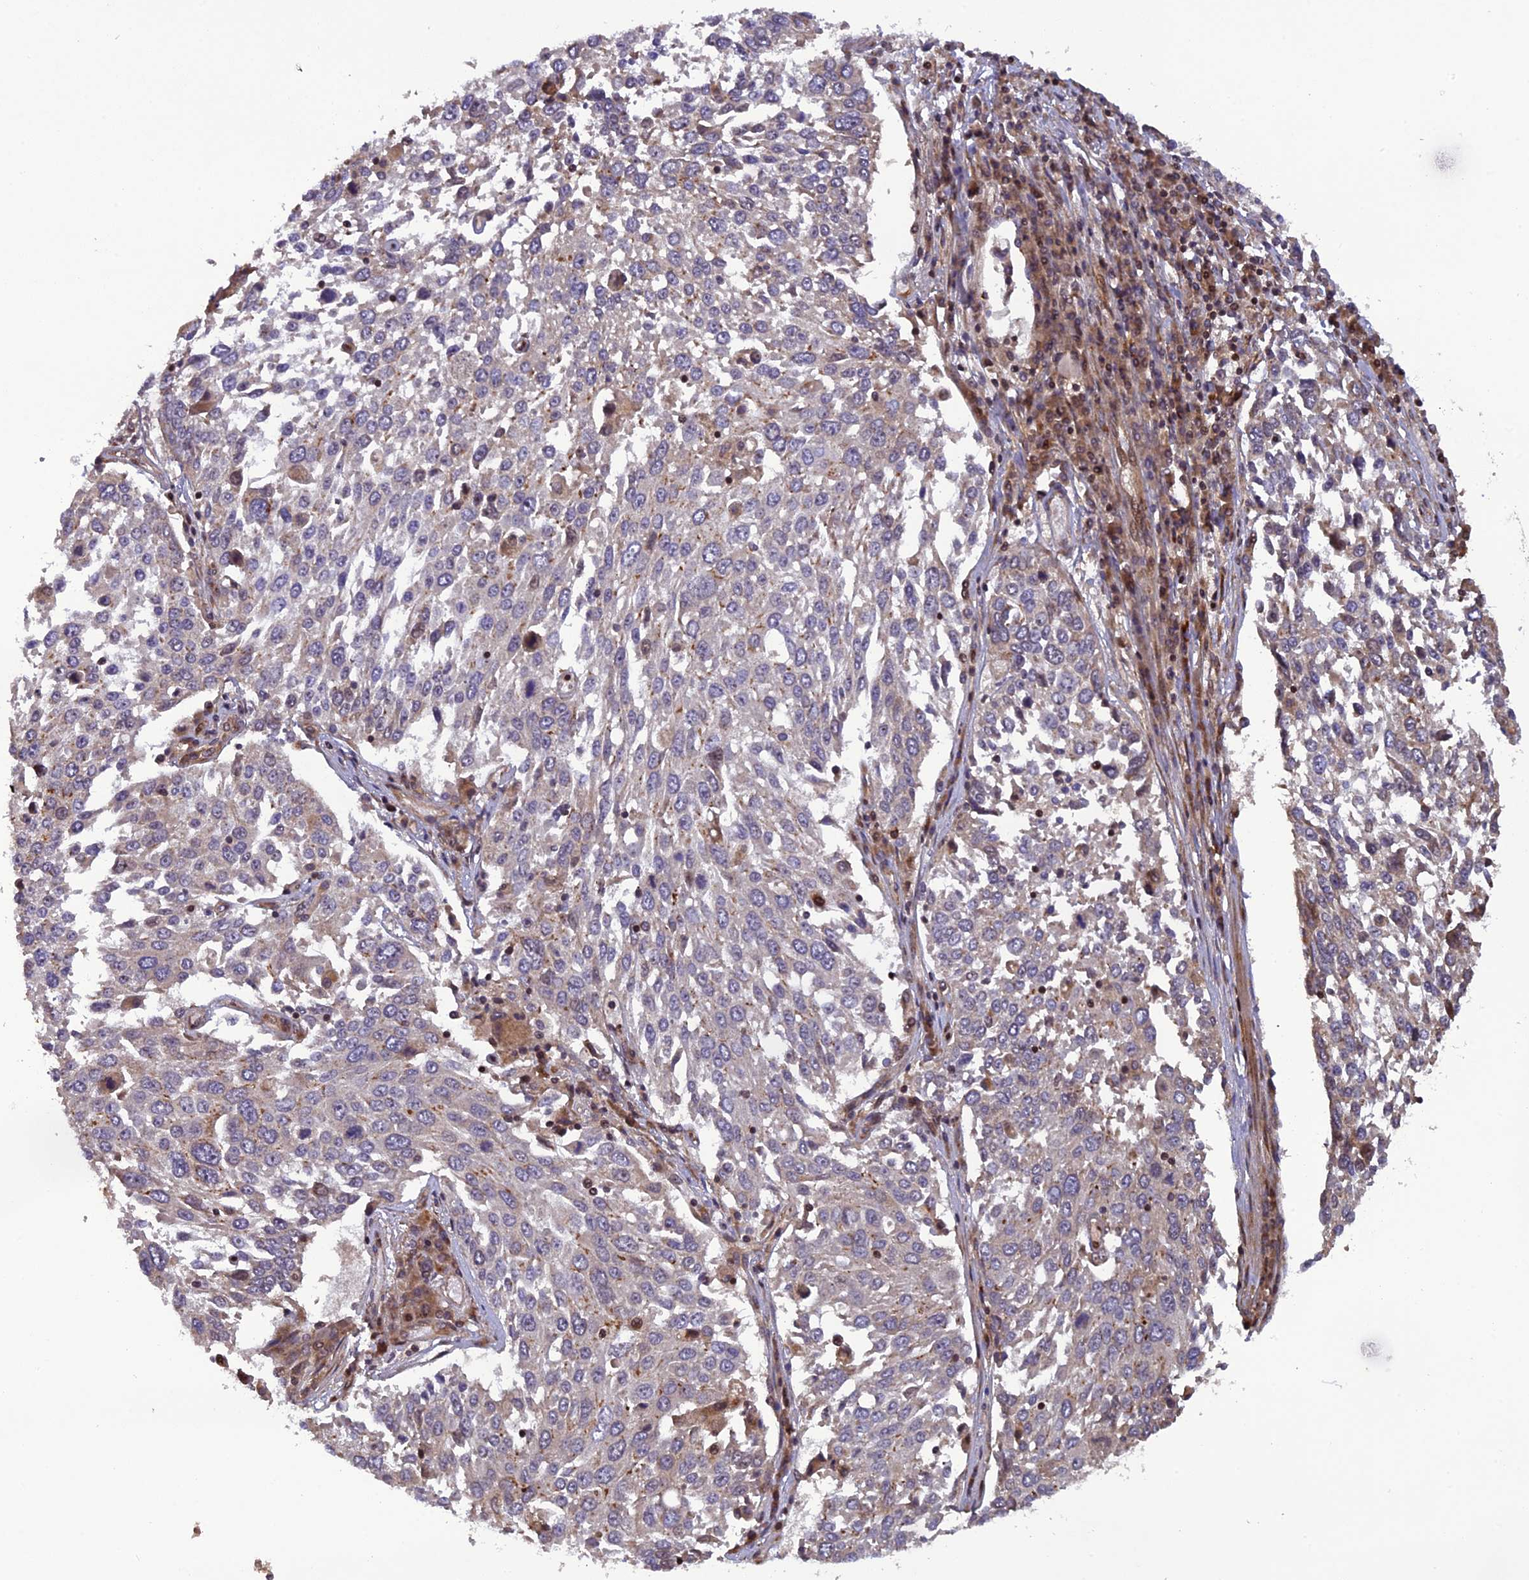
{"staining": {"intensity": "weak", "quantity": "<25%", "location": "cytoplasmic/membranous"}, "tissue": "lung cancer", "cell_type": "Tumor cells", "image_type": "cancer", "snomed": [{"axis": "morphology", "description": "Squamous cell carcinoma, NOS"}, {"axis": "topography", "description": "Lung"}], "caption": "IHC micrograph of lung cancer stained for a protein (brown), which demonstrates no staining in tumor cells. (DAB (3,3'-diaminobenzidine) immunohistochemistry visualized using brightfield microscopy, high magnification).", "gene": "SMIM7", "patient": {"sex": "male", "age": 65}}